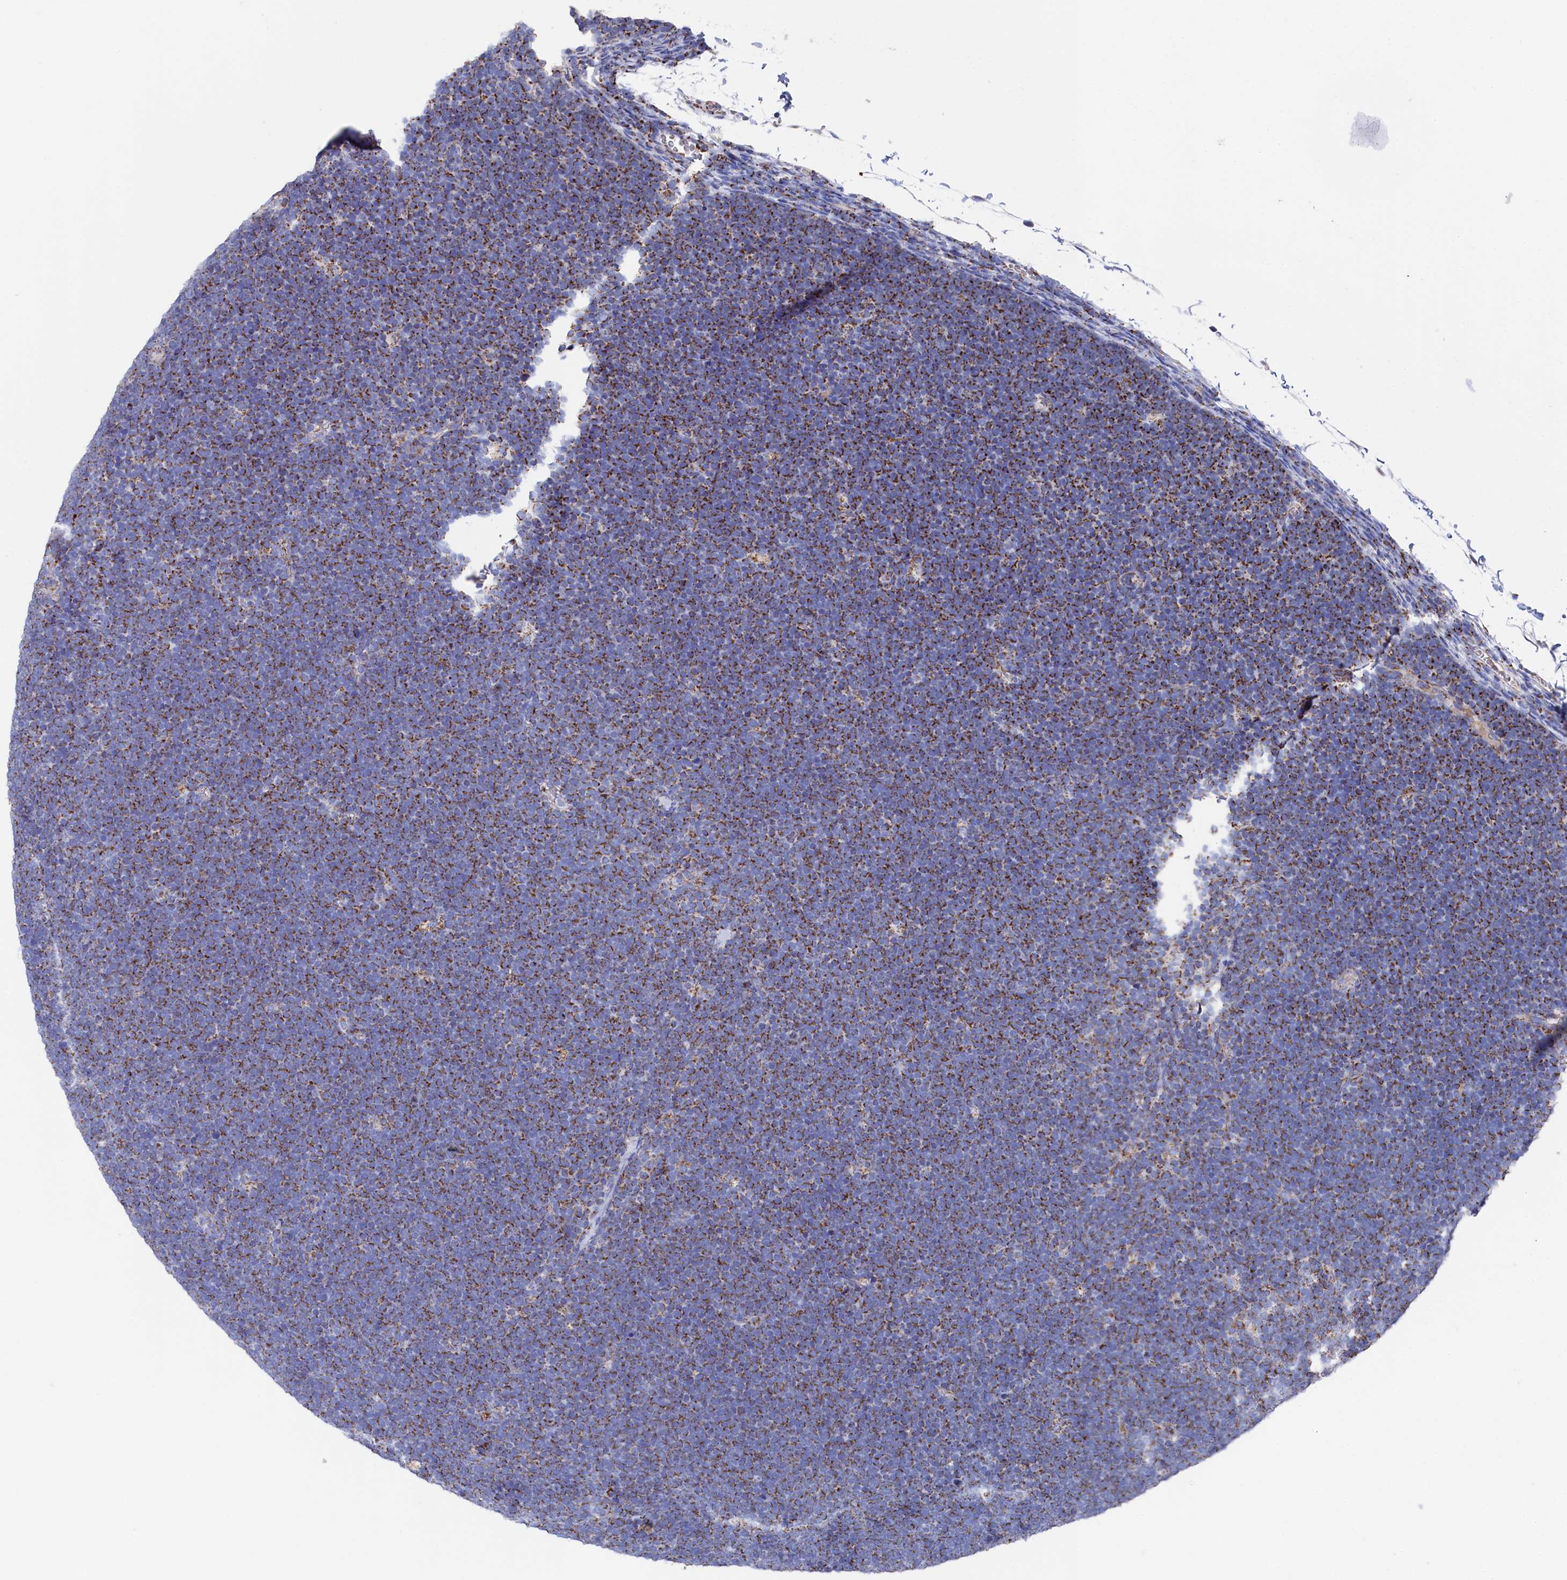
{"staining": {"intensity": "moderate", "quantity": ">75%", "location": "cytoplasmic/membranous"}, "tissue": "lymphoma", "cell_type": "Tumor cells", "image_type": "cancer", "snomed": [{"axis": "morphology", "description": "Malignant lymphoma, non-Hodgkin's type, High grade"}, {"axis": "topography", "description": "Lymph node"}], "caption": "This is an image of immunohistochemistry (IHC) staining of lymphoma, which shows moderate staining in the cytoplasmic/membranous of tumor cells.", "gene": "MMAB", "patient": {"sex": "male", "age": 13}}